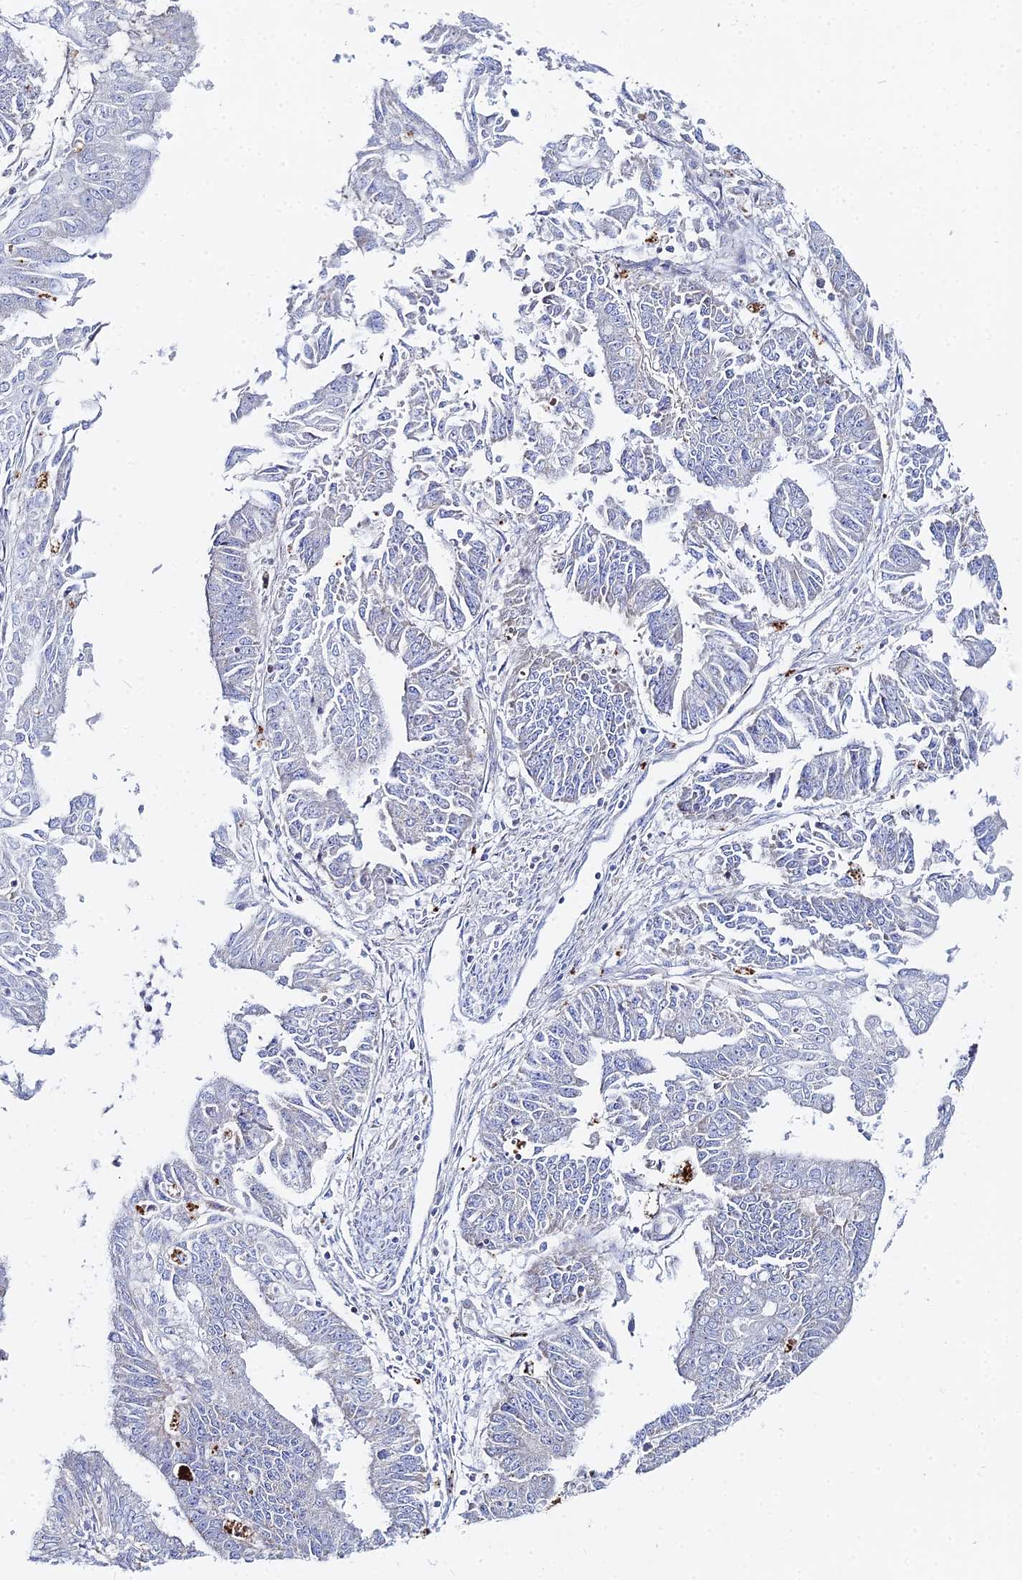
{"staining": {"intensity": "negative", "quantity": "none", "location": "none"}, "tissue": "endometrial cancer", "cell_type": "Tumor cells", "image_type": "cancer", "snomed": [{"axis": "morphology", "description": "Adenocarcinoma, NOS"}, {"axis": "topography", "description": "Endometrium"}], "caption": "Endometrial cancer was stained to show a protein in brown. There is no significant expression in tumor cells. The staining is performed using DAB (3,3'-diaminobenzidine) brown chromogen with nuclei counter-stained in using hematoxylin.", "gene": "MPC1", "patient": {"sex": "female", "age": 73}}